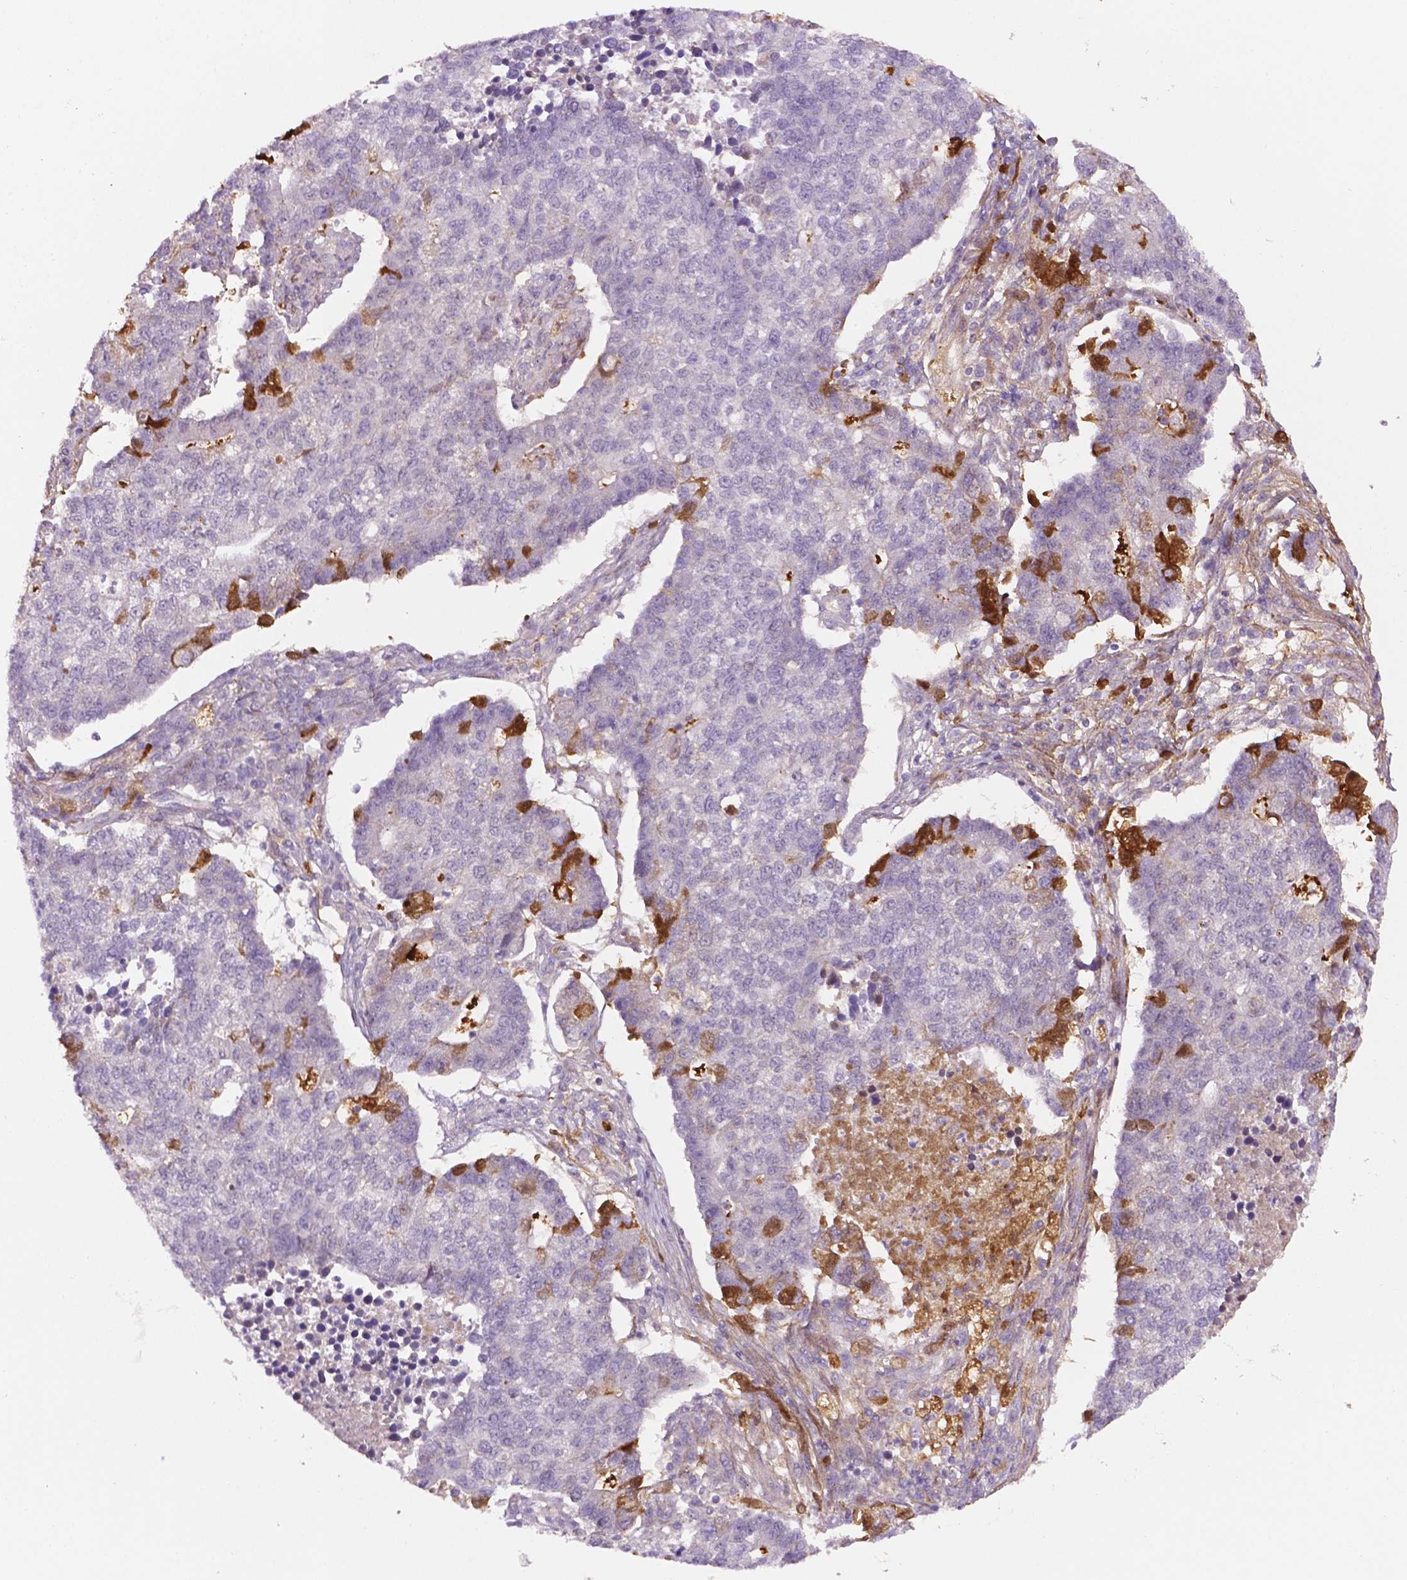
{"staining": {"intensity": "strong", "quantity": "<25%", "location": "cytoplasmic/membranous"}, "tissue": "lung cancer", "cell_type": "Tumor cells", "image_type": "cancer", "snomed": [{"axis": "morphology", "description": "Adenocarcinoma, NOS"}, {"axis": "topography", "description": "Lung"}], "caption": "Approximately <25% of tumor cells in lung adenocarcinoma exhibit strong cytoplasmic/membranous protein staining as visualized by brown immunohistochemical staining.", "gene": "FBLN1", "patient": {"sex": "male", "age": 57}}